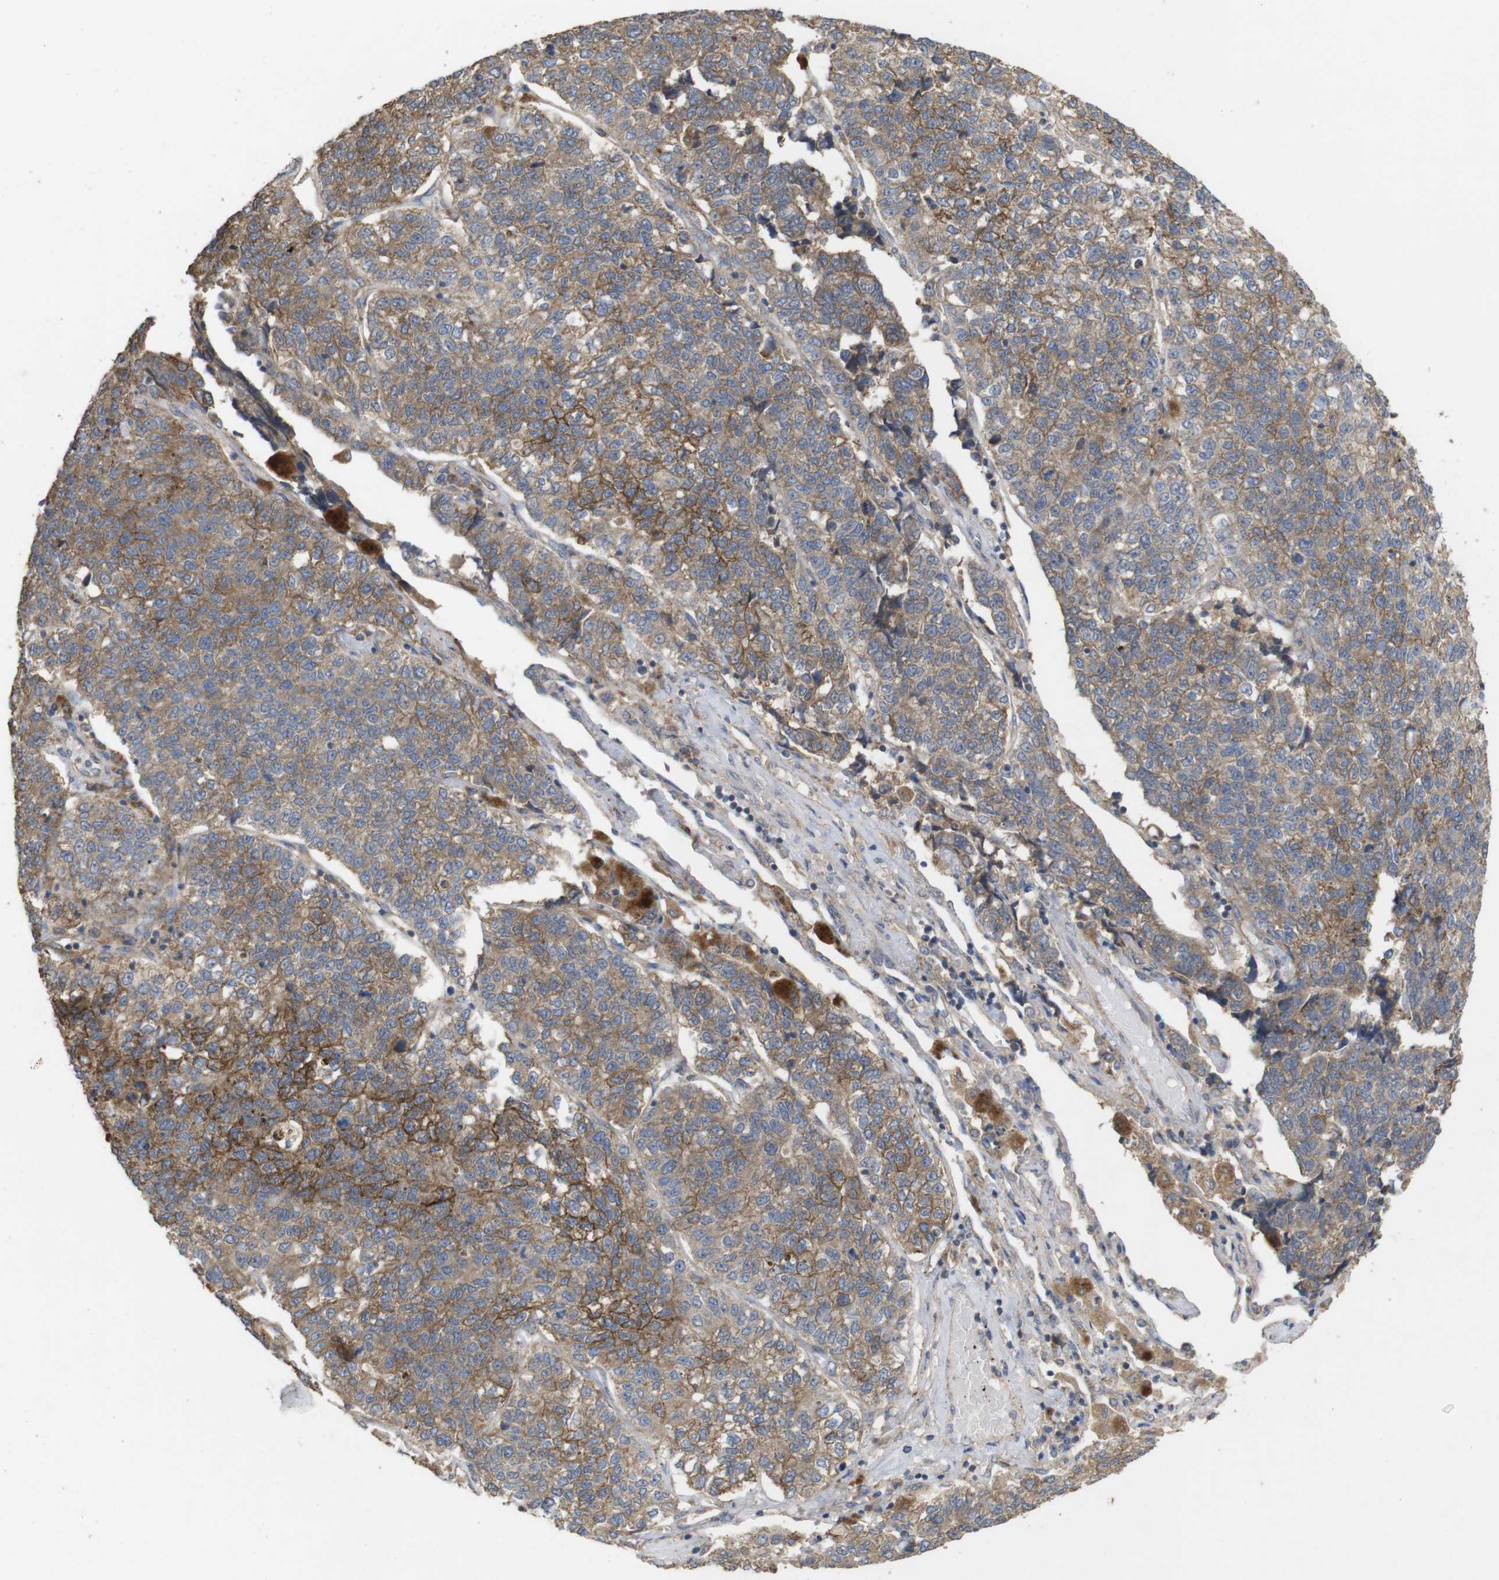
{"staining": {"intensity": "moderate", "quantity": "25%-75%", "location": "cytoplasmic/membranous"}, "tissue": "lung cancer", "cell_type": "Tumor cells", "image_type": "cancer", "snomed": [{"axis": "morphology", "description": "Adenocarcinoma, NOS"}, {"axis": "topography", "description": "Lung"}], "caption": "A brown stain shows moderate cytoplasmic/membranous staining of a protein in adenocarcinoma (lung) tumor cells.", "gene": "KCNS3", "patient": {"sex": "male", "age": 49}}